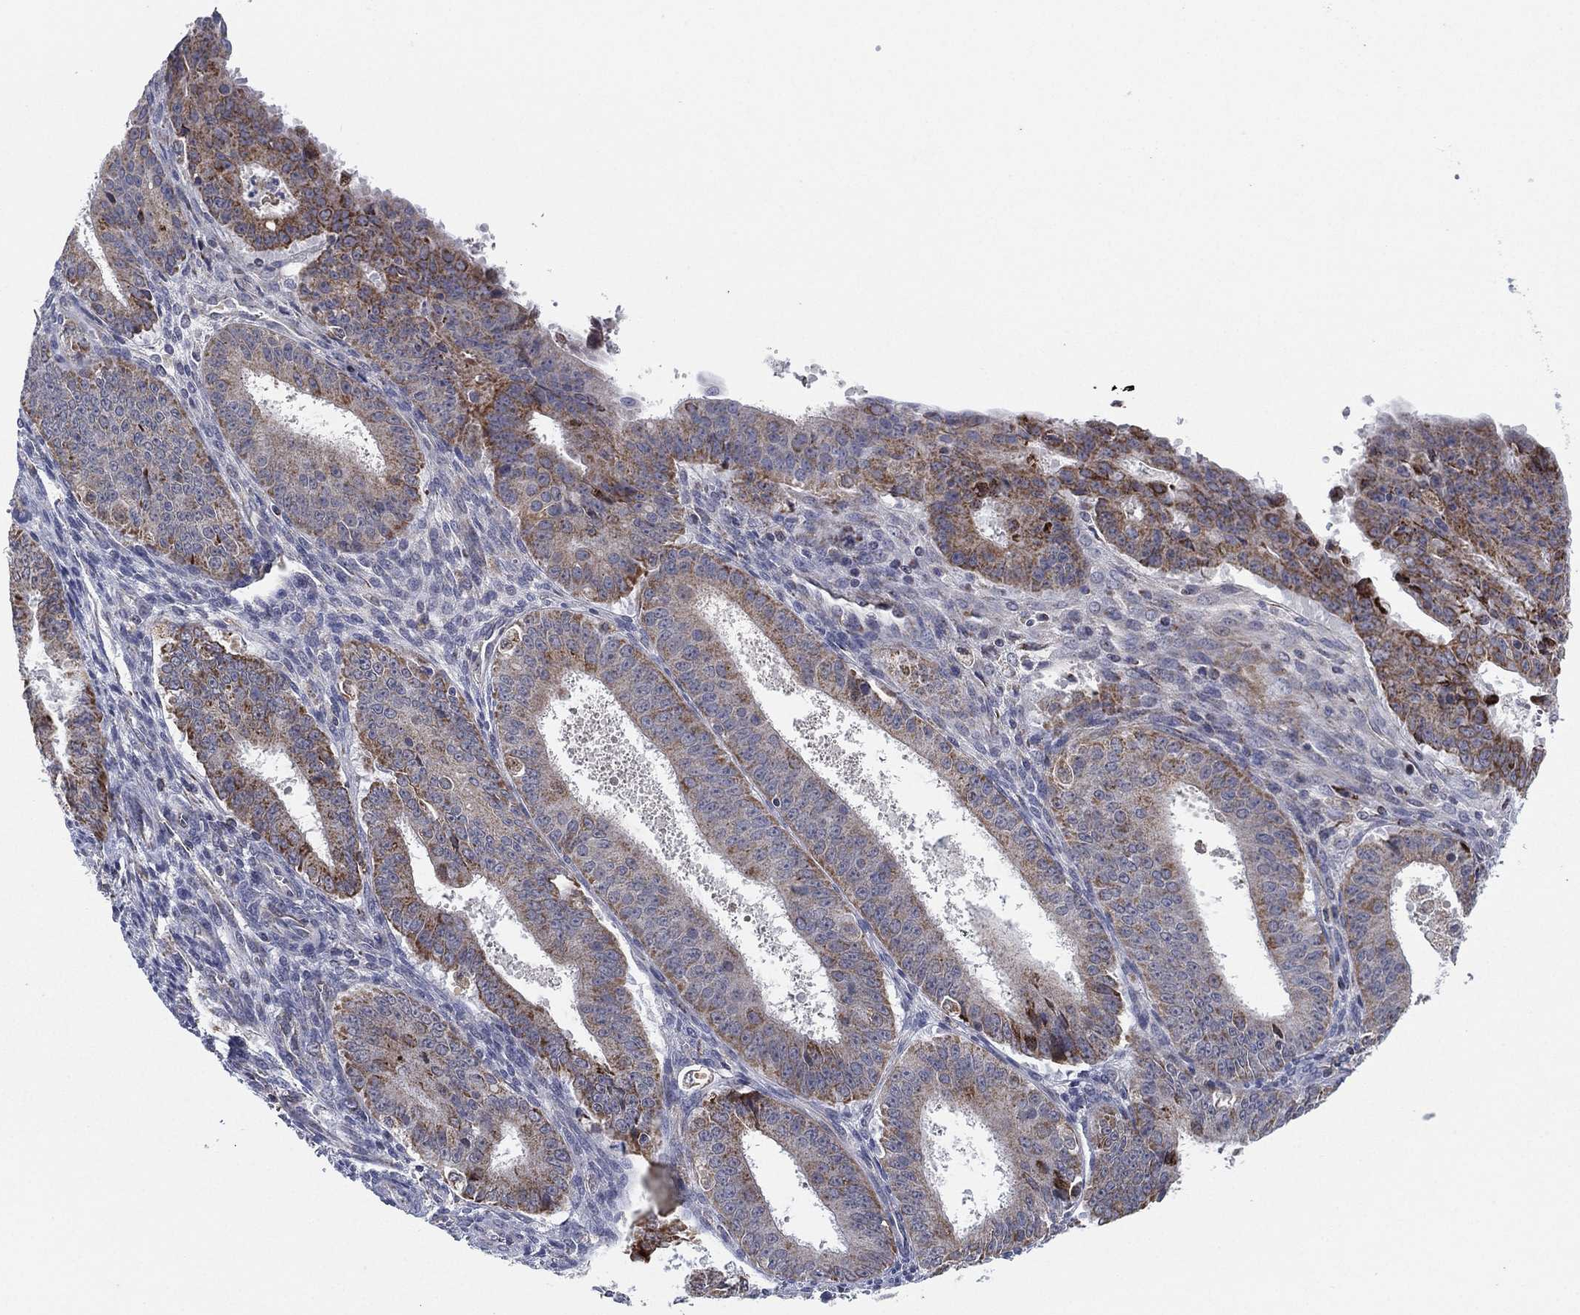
{"staining": {"intensity": "strong", "quantity": "<25%", "location": "cytoplasmic/membranous"}, "tissue": "ovarian cancer", "cell_type": "Tumor cells", "image_type": "cancer", "snomed": [{"axis": "morphology", "description": "Carcinoma, endometroid"}, {"axis": "topography", "description": "Ovary"}], "caption": "Strong cytoplasmic/membranous protein expression is seen in approximately <25% of tumor cells in endometroid carcinoma (ovarian).", "gene": "PSMG4", "patient": {"sex": "female", "age": 42}}